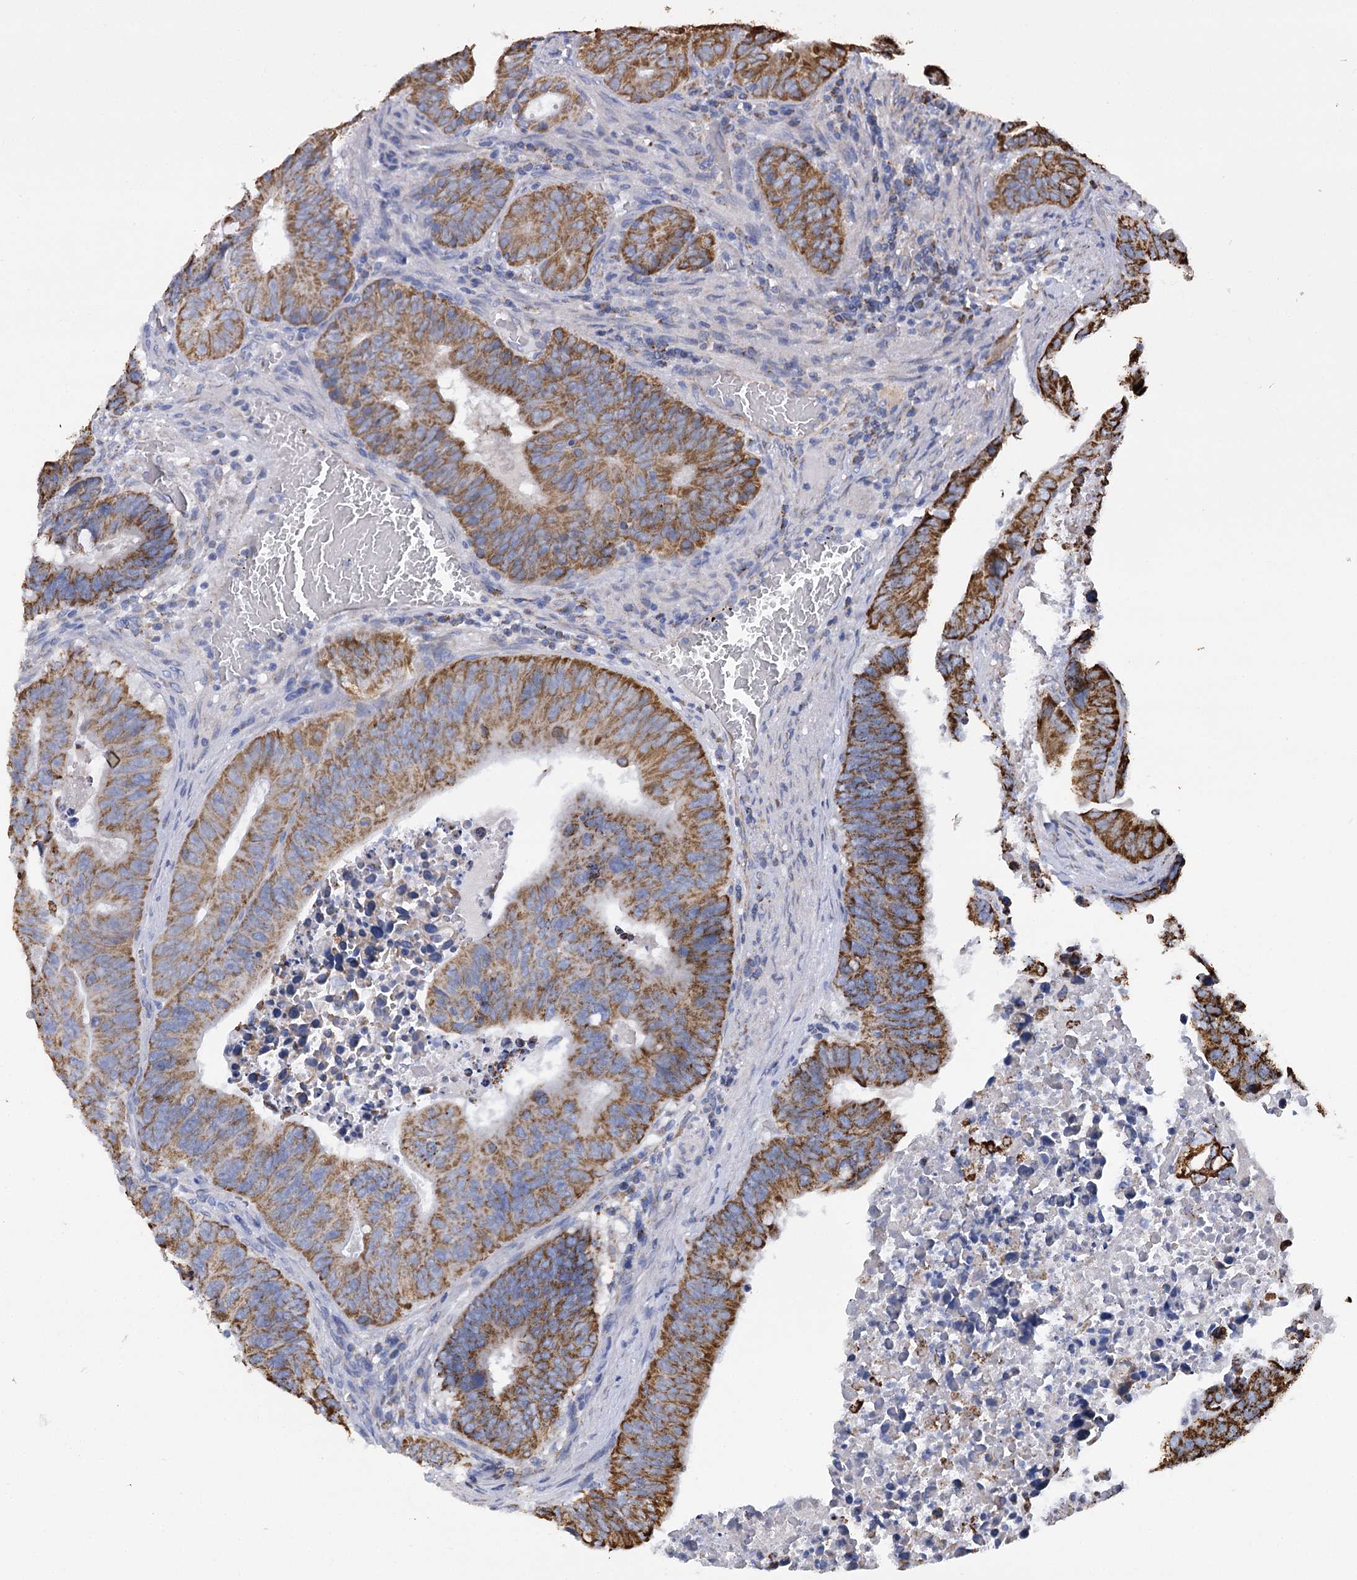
{"staining": {"intensity": "moderate", "quantity": ">75%", "location": "cytoplasmic/membranous"}, "tissue": "colorectal cancer", "cell_type": "Tumor cells", "image_type": "cancer", "snomed": [{"axis": "morphology", "description": "Adenocarcinoma, NOS"}, {"axis": "topography", "description": "Colon"}], "caption": "This image exhibits colorectal adenocarcinoma stained with immunohistochemistry to label a protein in brown. The cytoplasmic/membranous of tumor cells show moderate positivity for the protein. Nuclei are counter-stained blue.", "gene": "CCDC73", "patient": {"sex": "male", "age": 87}}